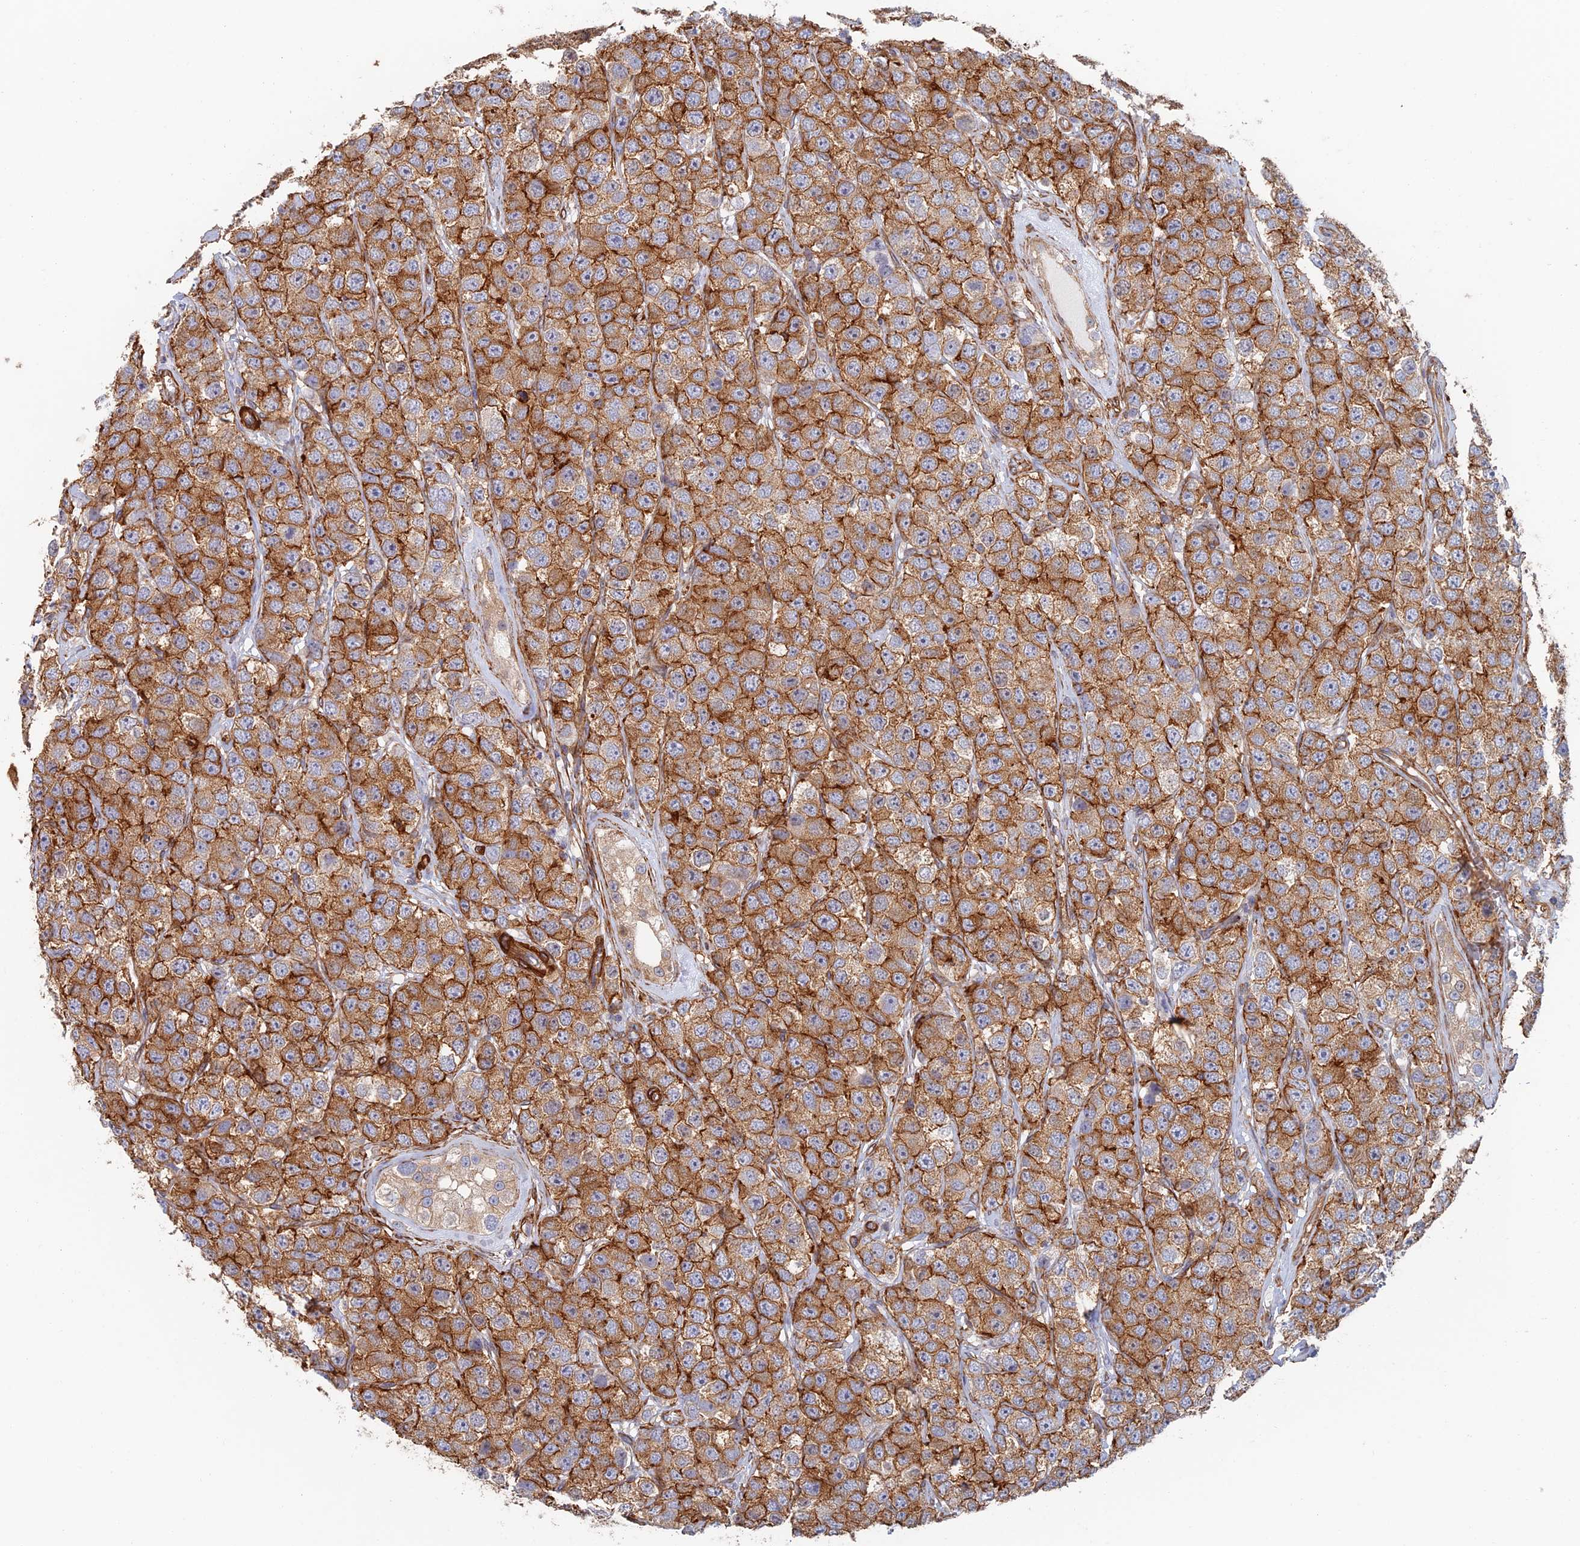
{"staining": {"intensity": "strong", "quantity": ">75%", "location": "cytoplasmic/membranous"}, "tissue": "testis cancer", "cell_type": "Tumor cells", "image_type": "cancer", "snomed": [{"axis": "morphology", "description": "Seminoma, NOS"}, {"axis": "topography", "description": "Testis"}], "caption": "Testis cancer (seminoma) was stained to show a protein in brown. There is high levels of strong cytoplasmic/membranous expression in about >75% of tumor cells. The staining was performed using DAB (3,3'-diaminobenzidine), with brown indicating positive protein expression. Nuclei are stained blue with hematoxylin.", "gene": "PAK4", "patient": {"sex": "male", "age": 28}}